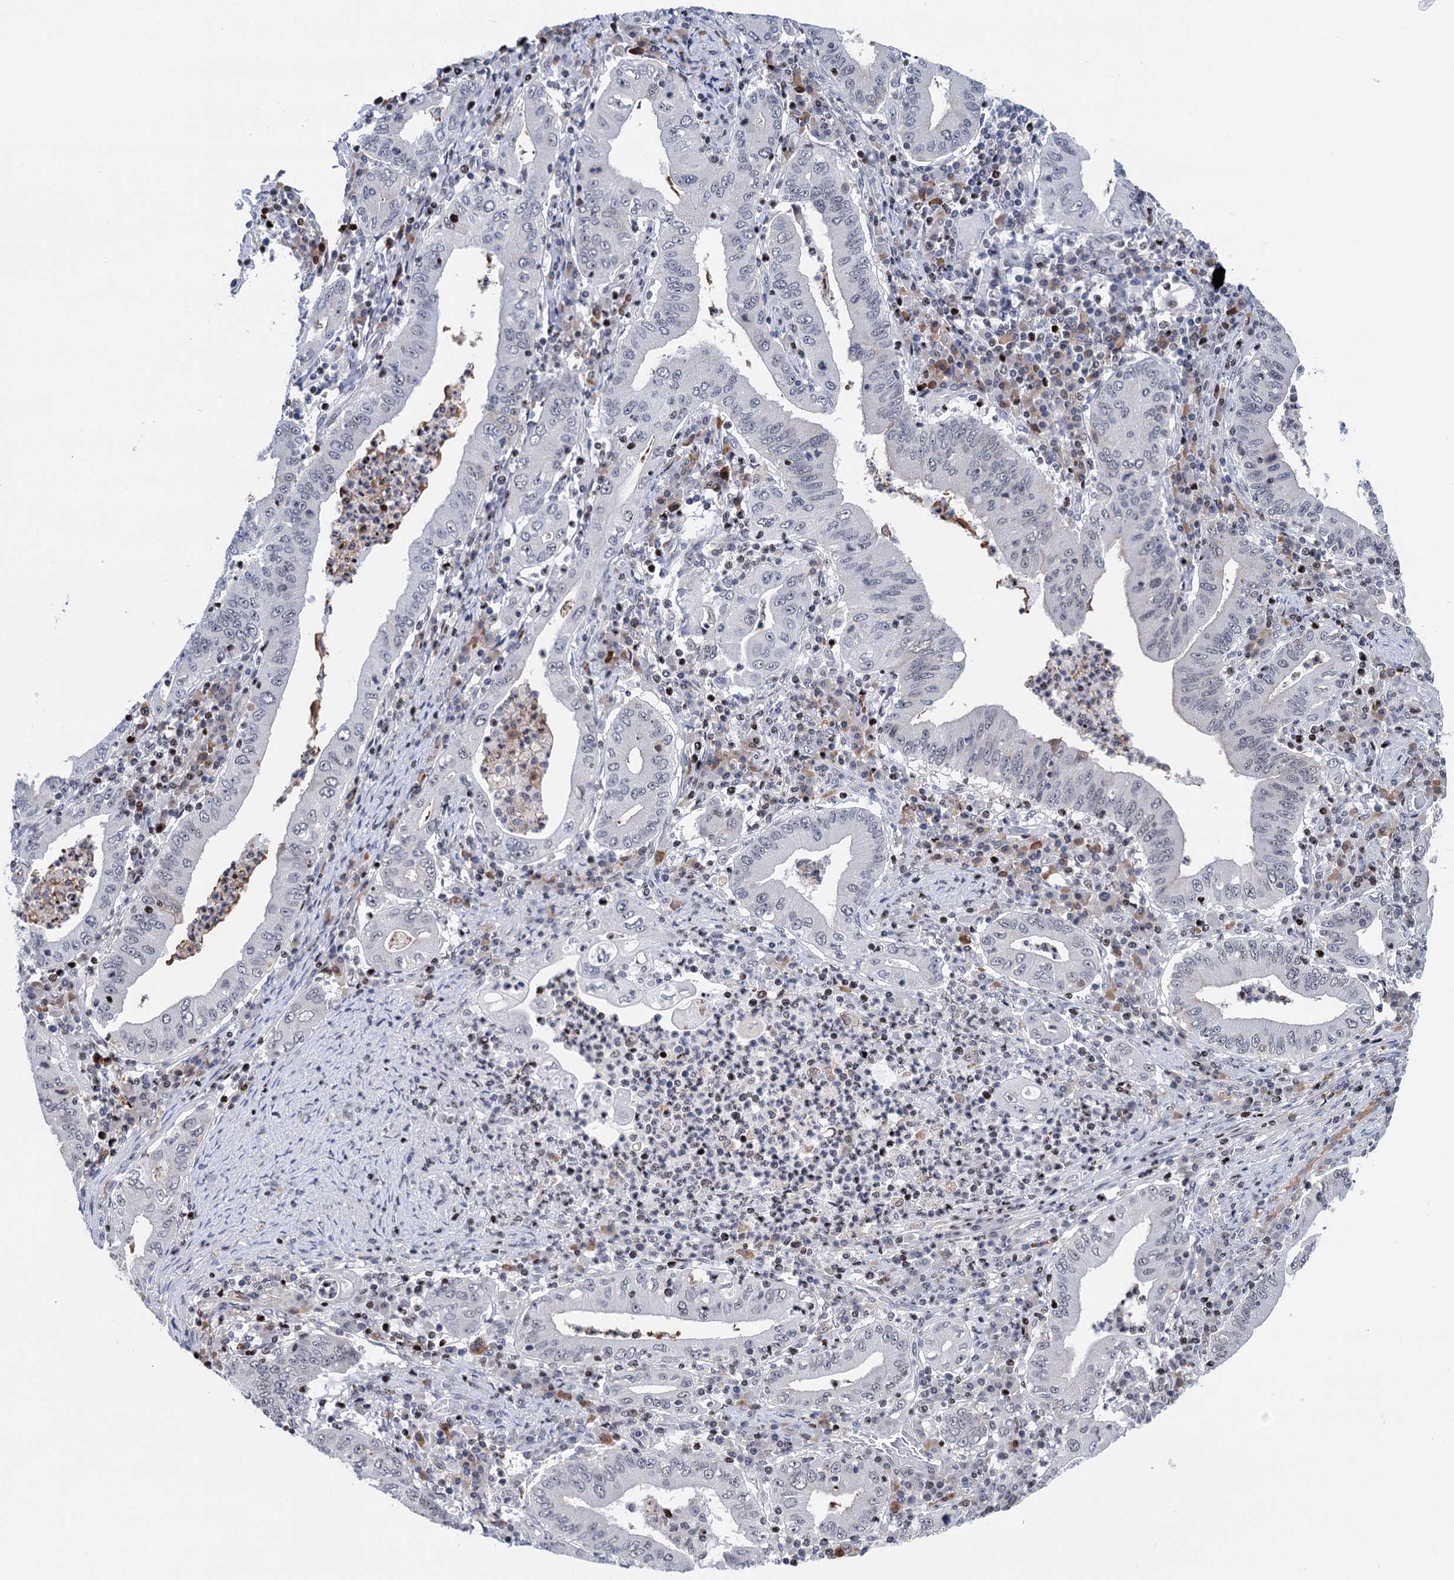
{"staining": {"intensity": "negative", "quantity": "none", "location": "none"}, "tissue": "stomach cancer", "cell_type": "Tumor cells", "image_type": "cancer", "snomed": [{"axis": "morphology", "description": "Normal tissue, NOS"}, {"axis": "morphology", "description": "Adenocarcinoma, NOS"}, {"axis": "topography", "description": "Esophagus"}, {"axis": "topography", "description": "Stomach, upper"}, {"axis": "topography", "description": "Peripheral nerve tissue"}], "caption": "The IHC histopathology image has no significant positivity in tumor cells of adenocarcinoma (stomach) tissue.", "gene": "ZCCHC10", "patient": {"sex": "male", "age": 62}}